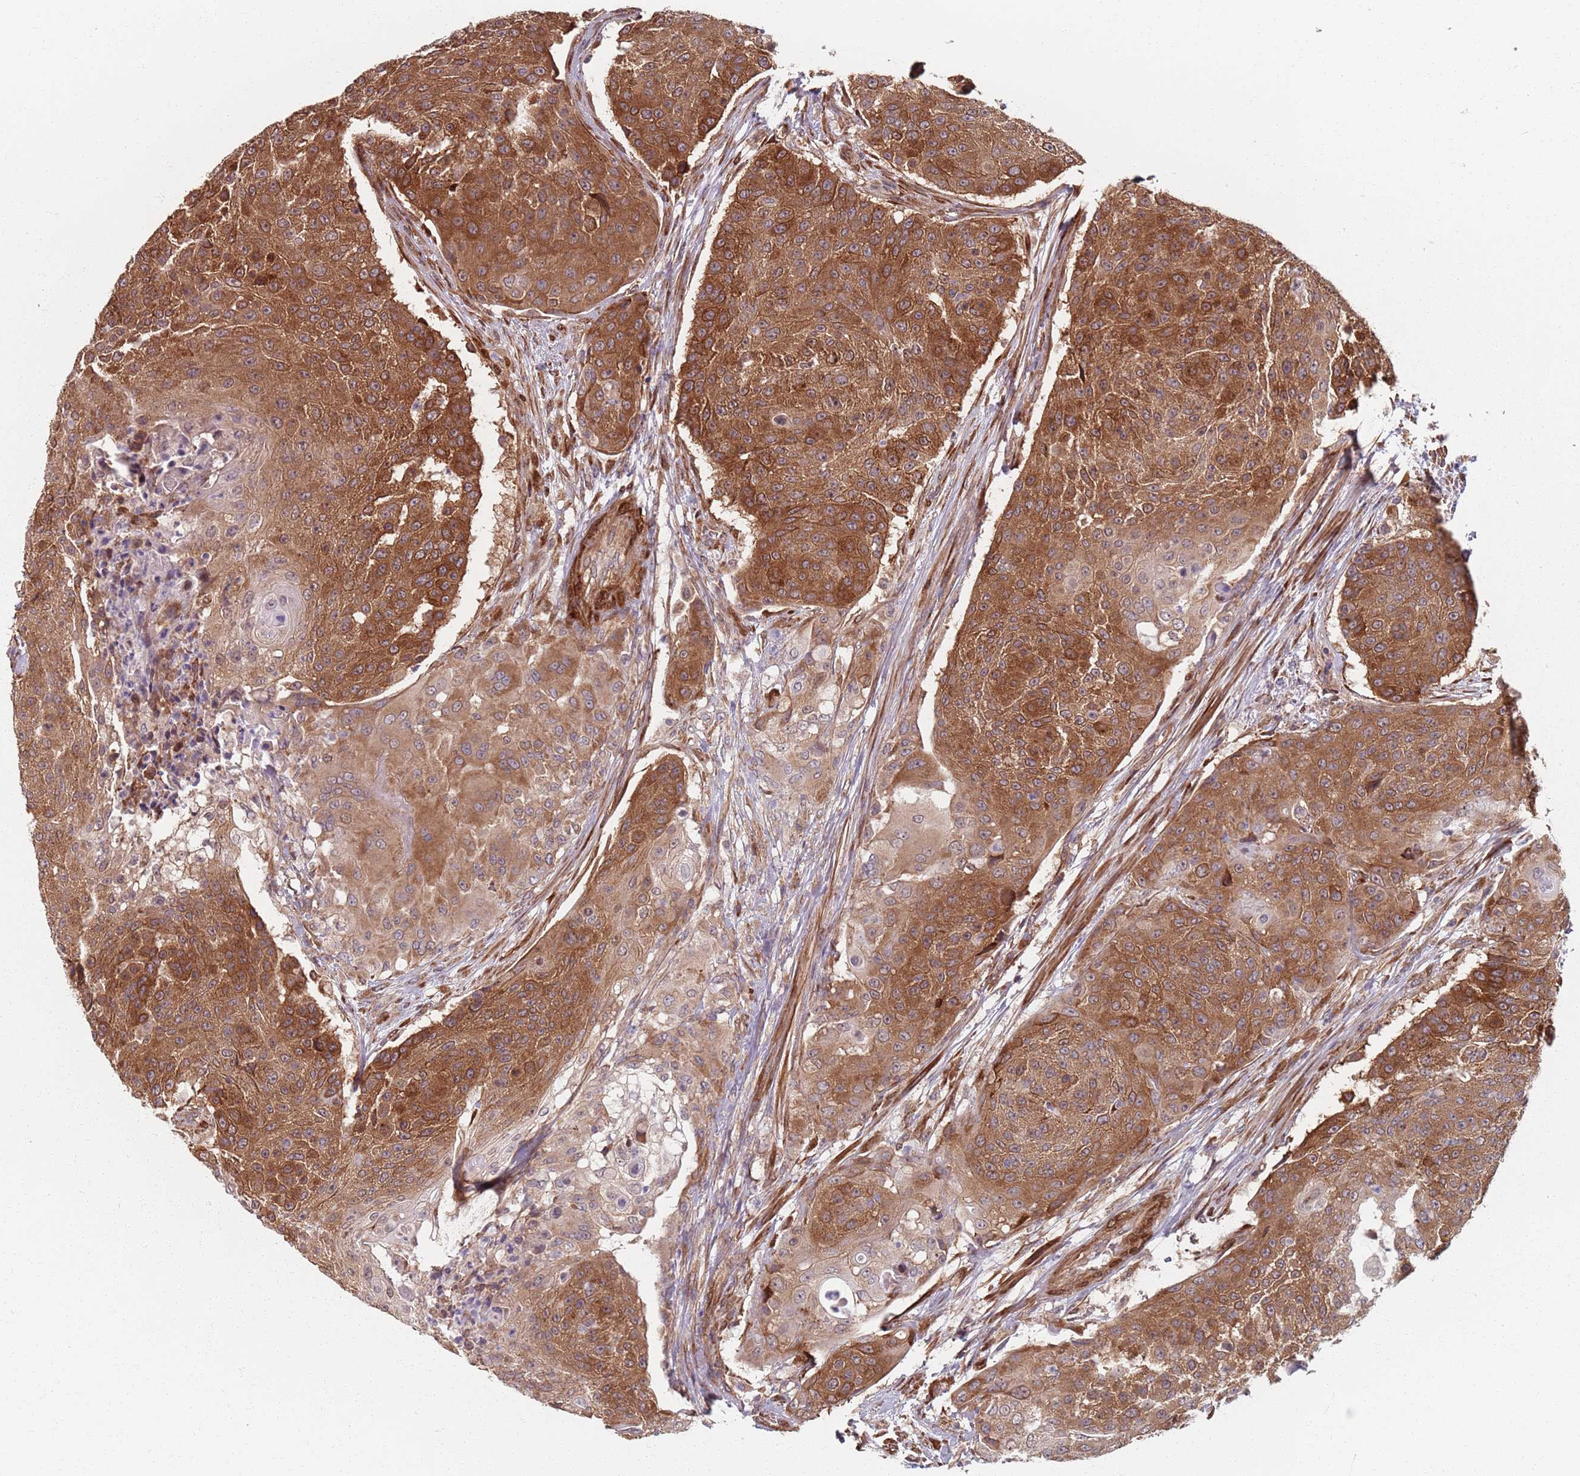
{"staining": {"intensity": "strong", "quantity": "25%-75%", "location": "cytoplasmic/membranous"}, "tissue": "urothelial cancer", "cell_type": "Tumor cells", "image_type": "cancer", "snomed": [{"axis": "morphology", "description": "Urothelial carcinoma, High grade"}, {"axis": "topography", "description": "Urinary bladder"}], "caption": "Brown immunohistochemical staining in urothelial cancer shows strong cytoplasmic/membranous positivity in about 25%-75% of tumor cells.", "gene": "NOTCH3", "patient": {"sex": "female", "age": 63}}